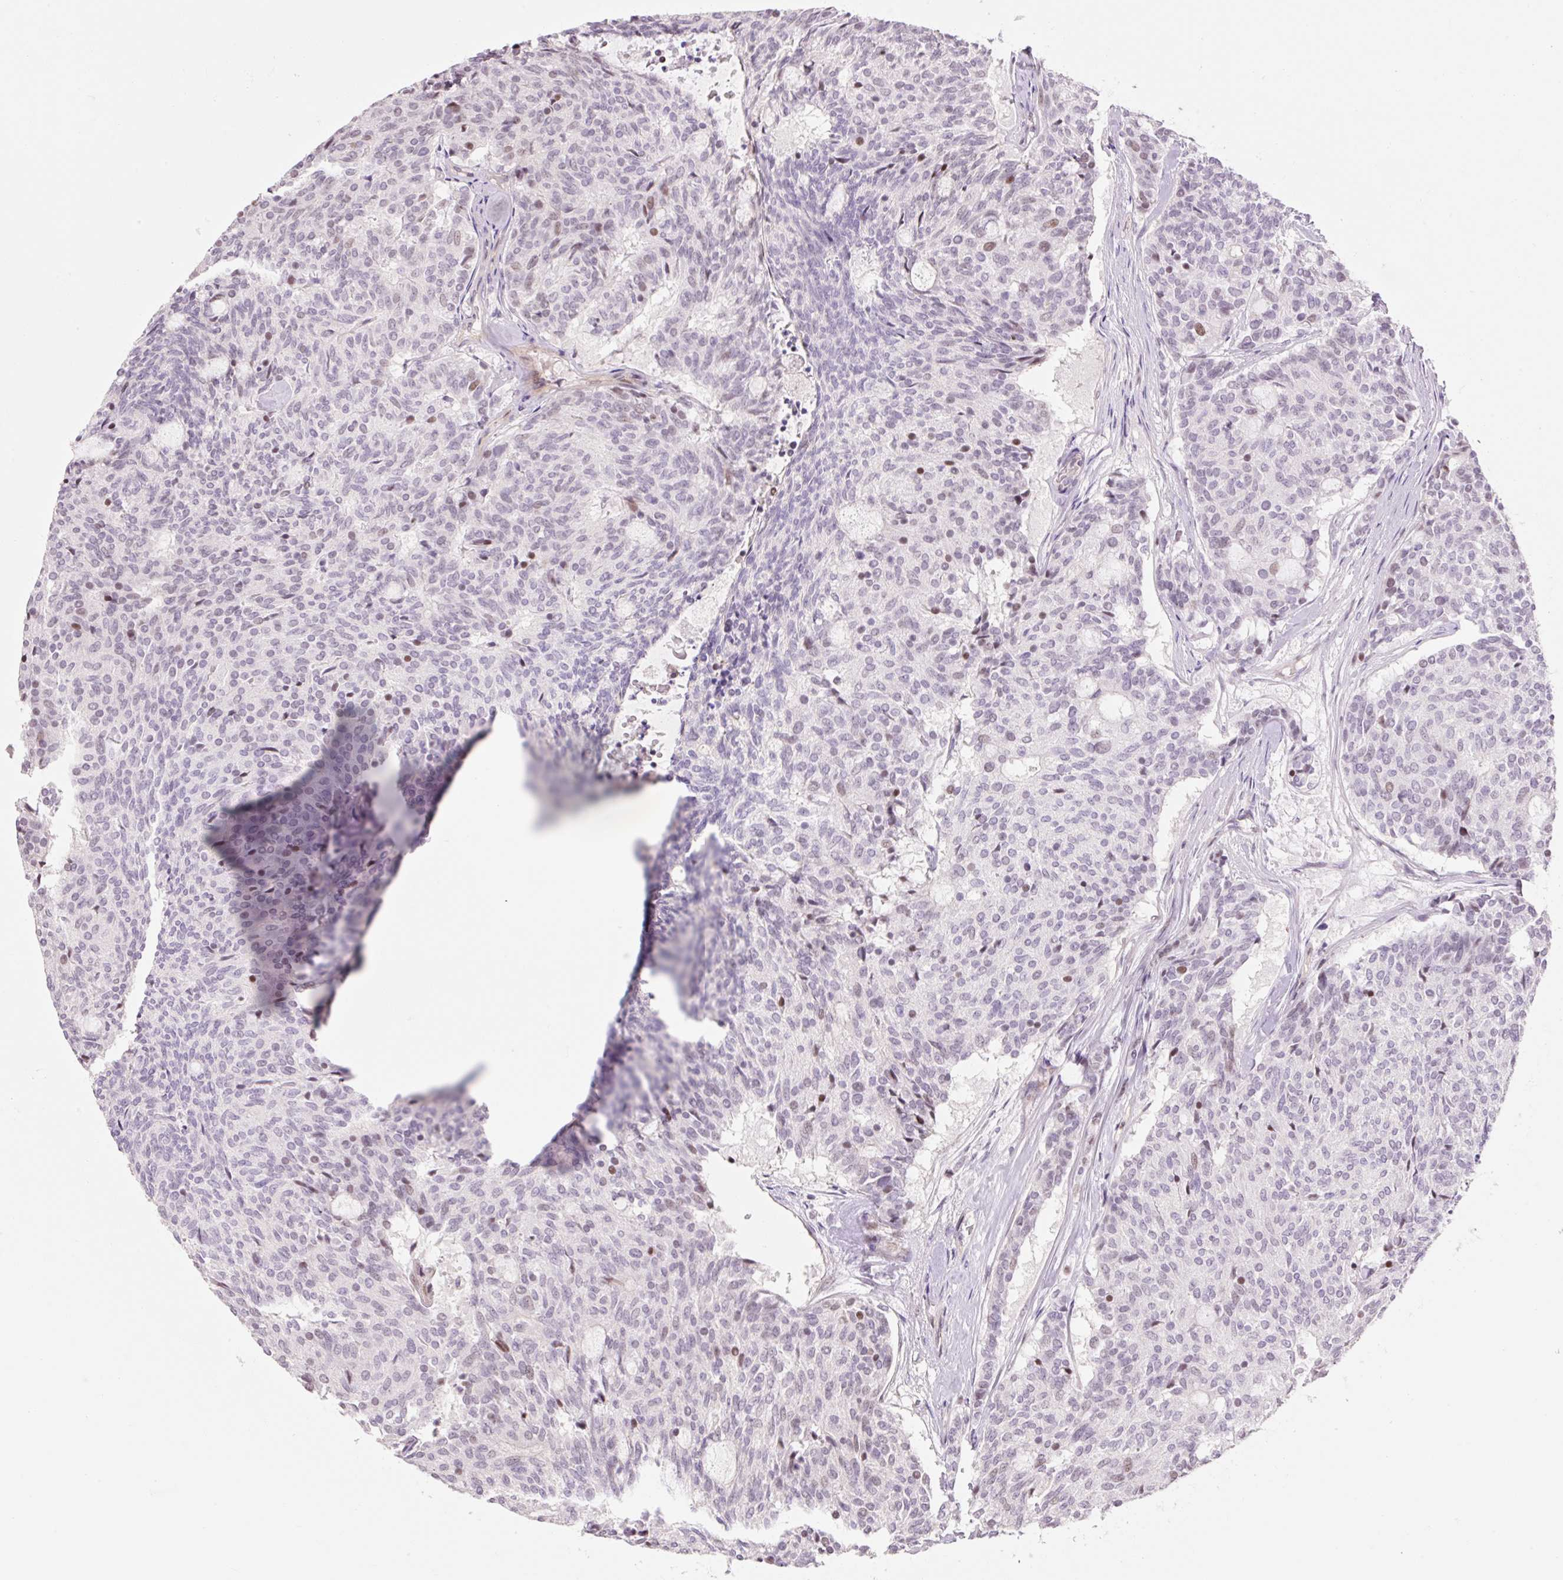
{"staining": {"intensity": "moderate", "quantity": "<25%", "location": "nuclear"}, "tissue": "carcinoid", "cell_type": "Tumor cells", "image_type": "cancer", "snomed": [{"axis": "morphology", "description": "Carcinoid, malignant, NOS"}, {"axis": "topography", "description": "Pancreas"}], "caption": "Carcinoid (malignant) tissue exhibits moderate nuclear expression in approximately <25% of tumor cells, visualized by immunohistochemistry.", "gene": "ZNF552", "patient": {"sex": "female", "age": 54}}